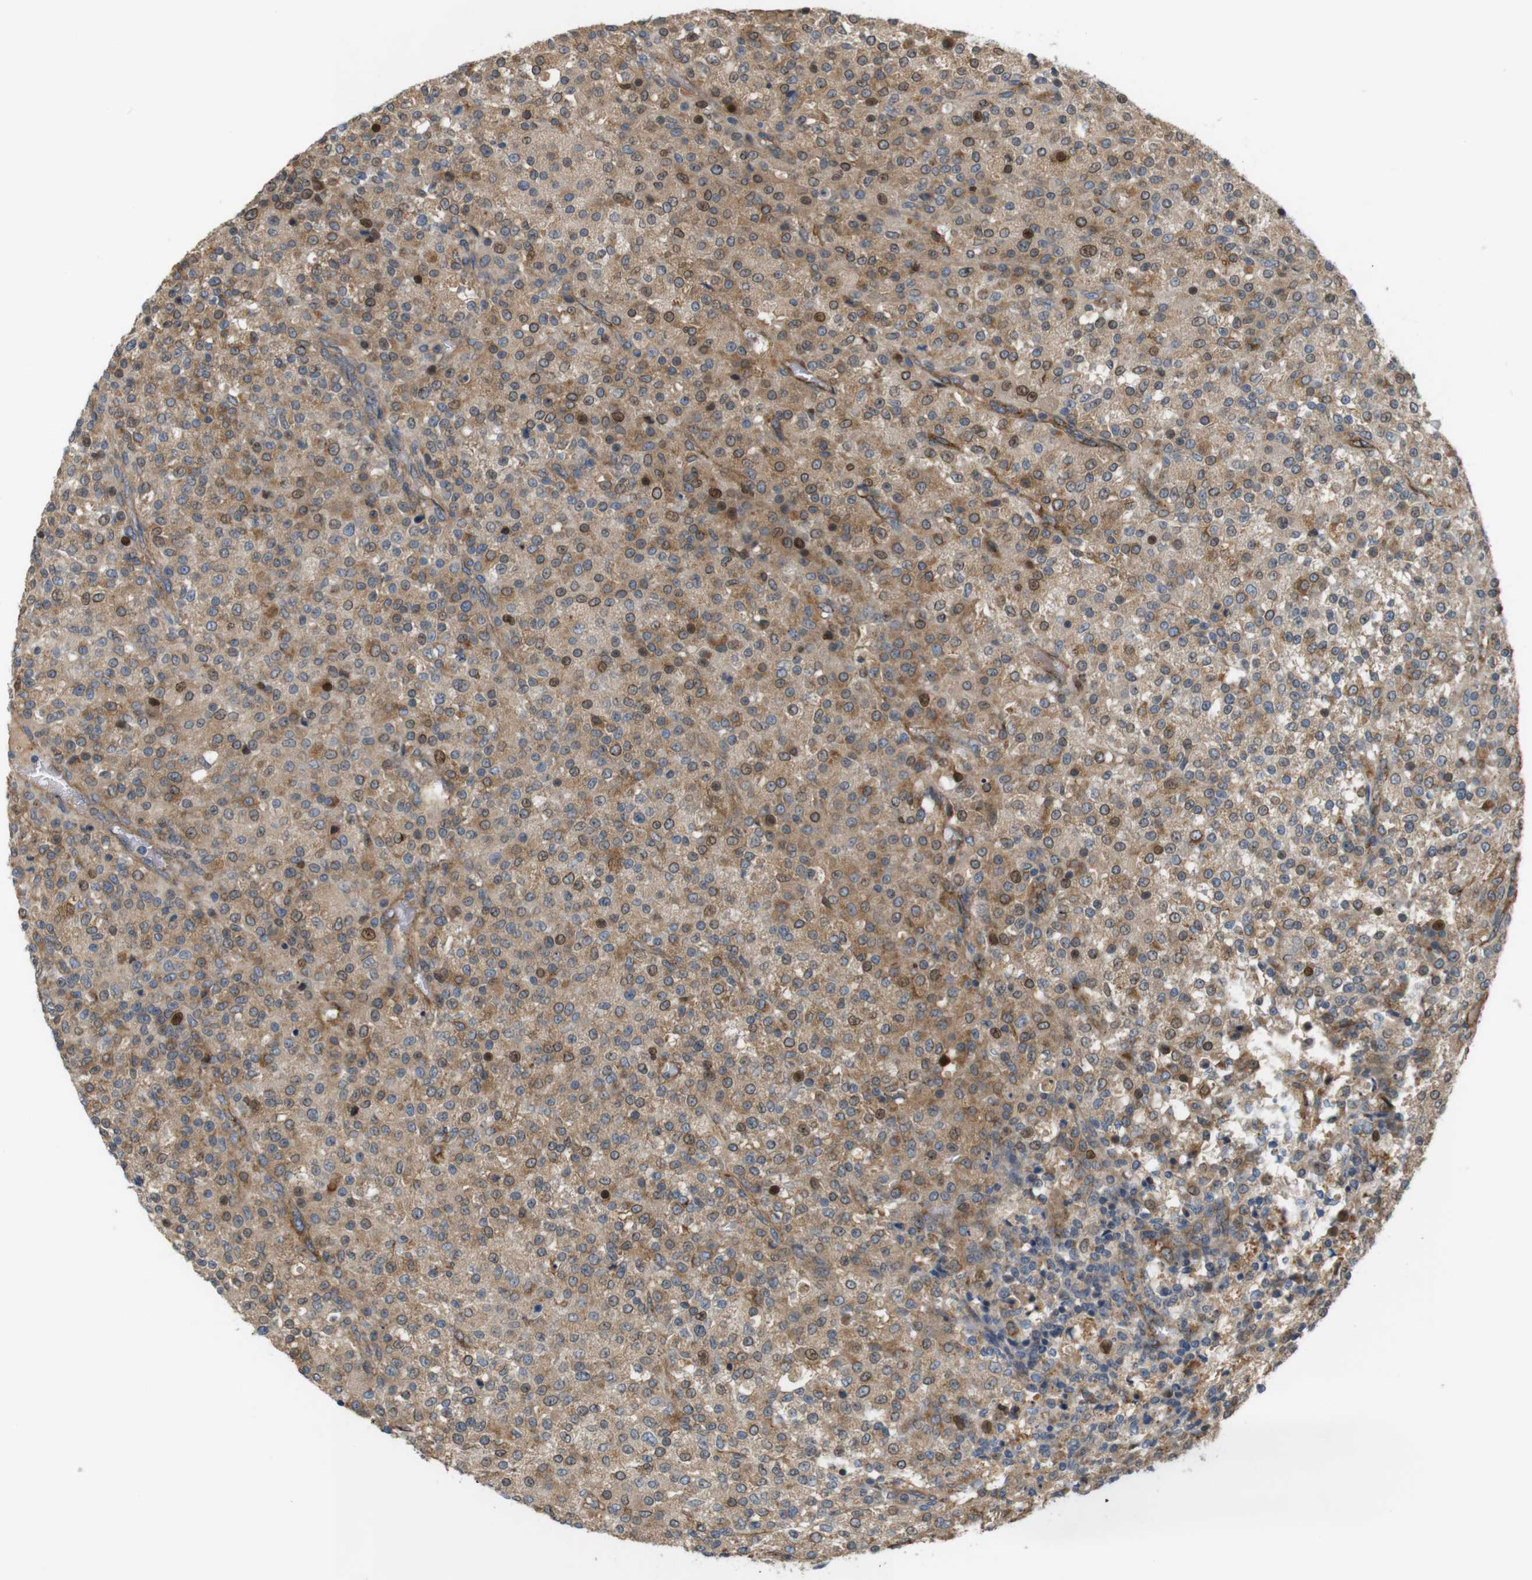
{"staining": {"intensity": "moderate", "quantity": ">75%", "location": "cytoplasmic/membranous,nuclear"}, "tissue": "testis cancer", "cell_type": "Tumor cells", "image_type": "cancer", "snomed": [{"axis": "morphology", "description": "Seminoma, NOS"}, {"axis": "topography", "description": "Testis"}], "caption": "Seminoma (testis) tissue displays moderate cytoplasmic/membranous and nuclear expression in approximately >75% of tumor cells, visualized by immunohistochemistry. The staining was performed using DAB (3,3'-diaminobenzidine), with brown indicating positive protein expression. Nuclei are stained blue with hematoxylin.", "gene": "BVES", "patient": {"sex": "male", "age": 59}}